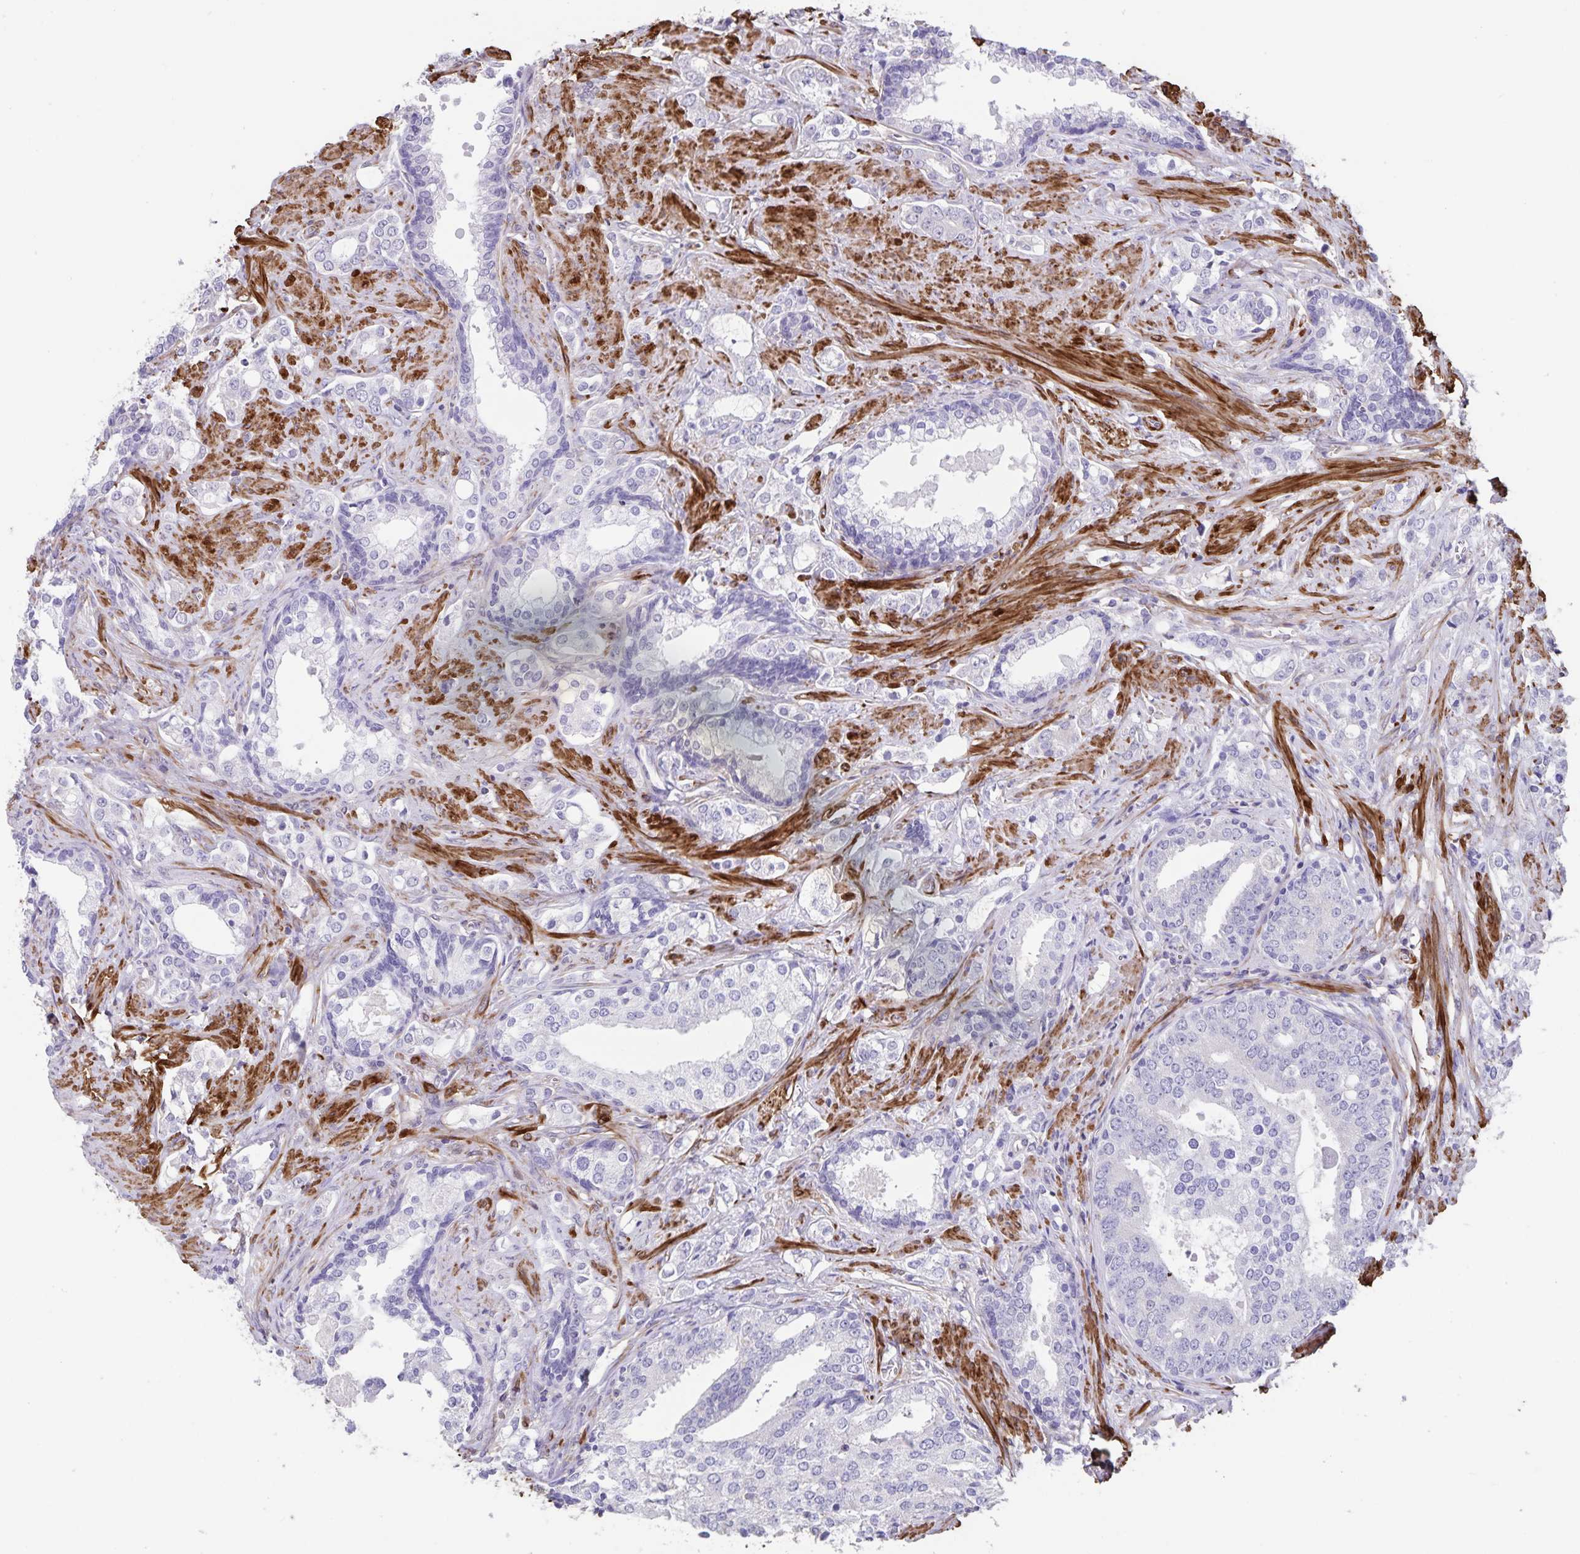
{"staining": {"intensity": "negative", "quantity": "none", "location": "none"}, "tissue": "prostate cancer", "cell_type": "Tumor cells", "image_type": "cancer", "snomed": [{"axis": "morphology", "description": "Adenocarcinoma, Medium grade"}, {"axis": "topography", "description": "Prostate"}], "caption": "Image shows no protein expression in tumor cells of prostate medium-grade adenocarcinoma tissue.", "gene": "SYNM", "patient": {"sex": "male", "age": 57}}